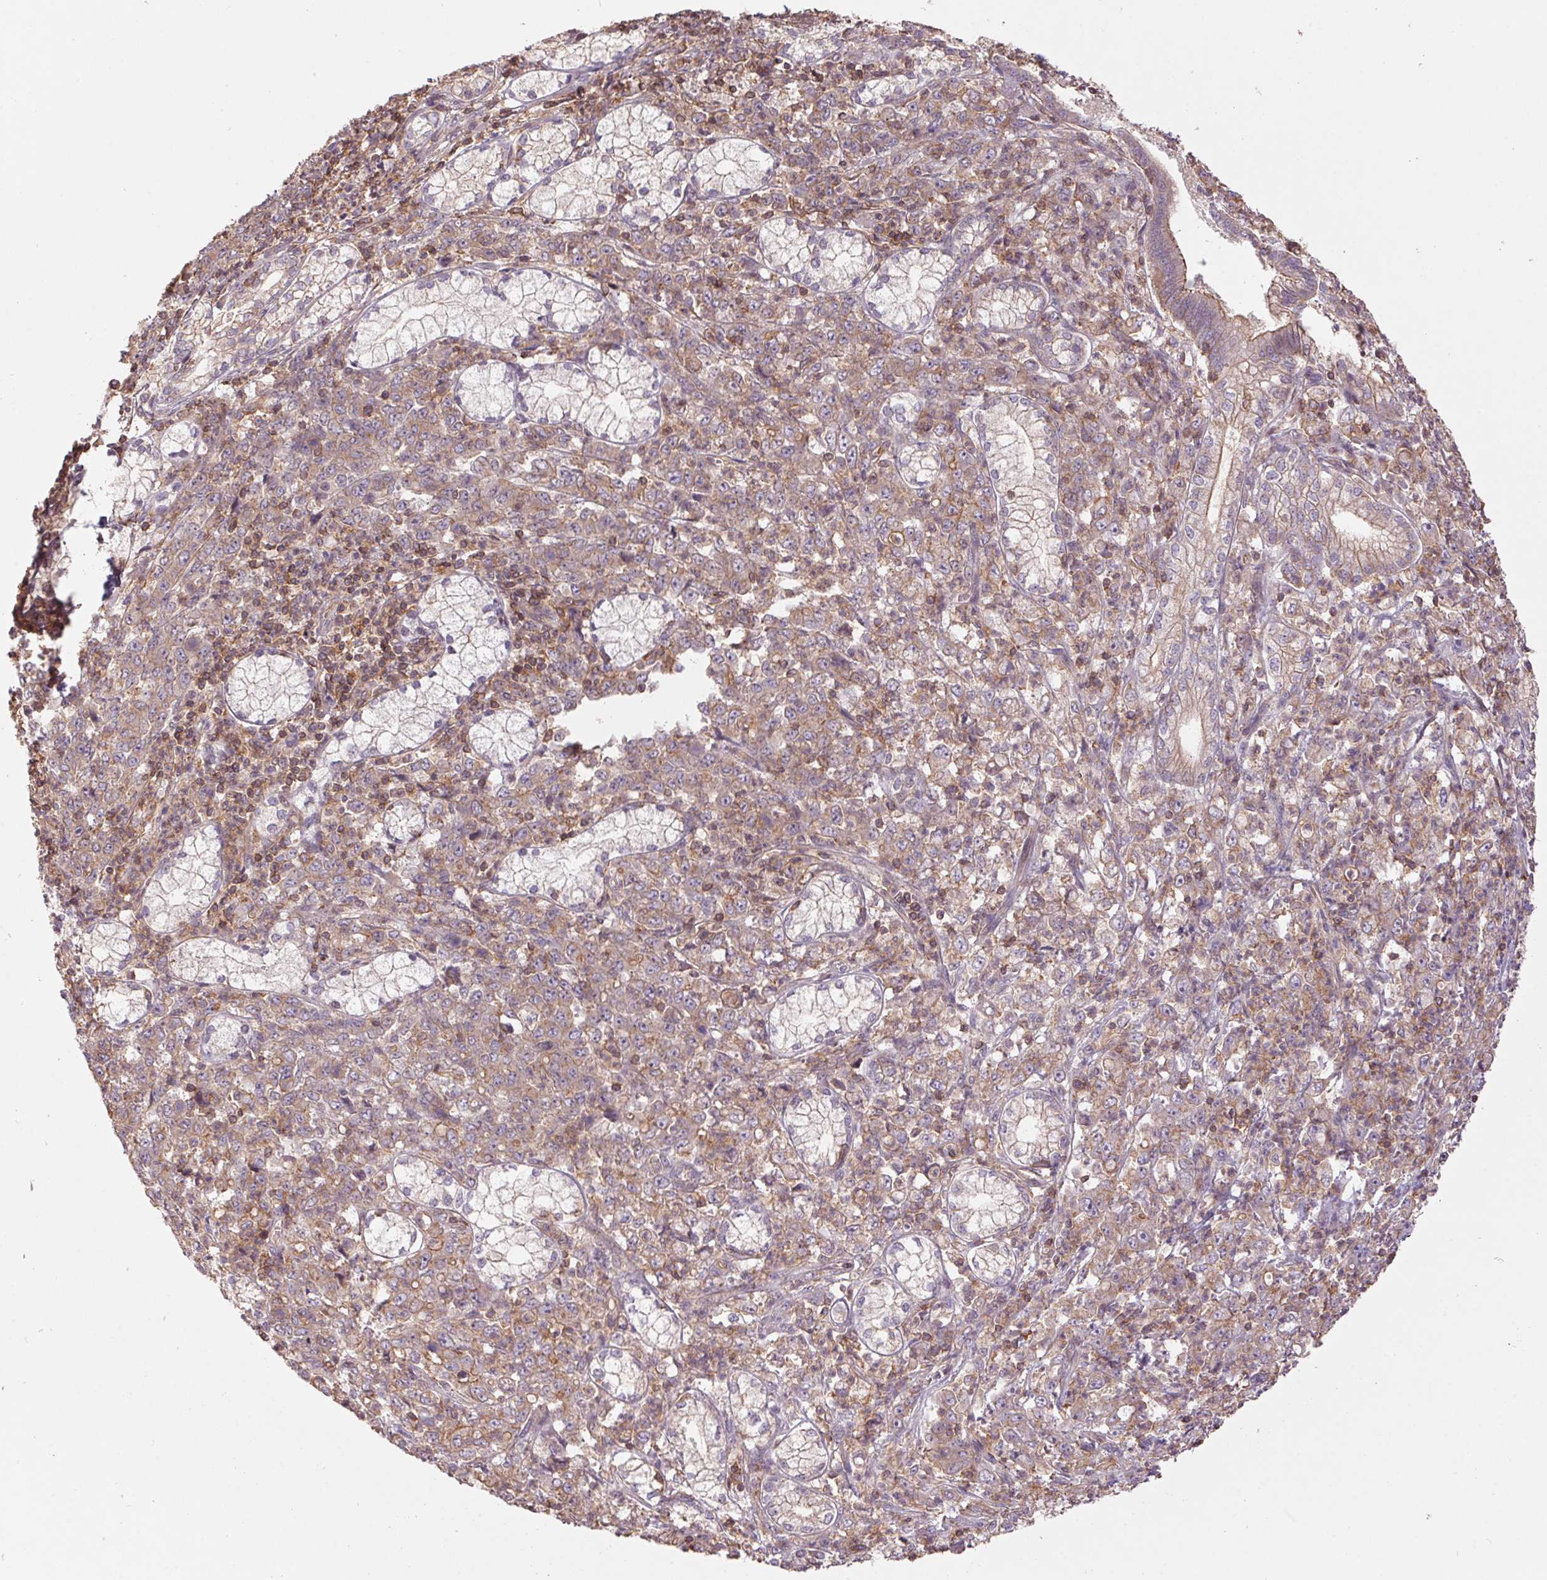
{"staining": {"intensity": "weak", "quantity": ">75%", "location": "cytoplasmic/membranous"}, "tissue": "stomach cancer", "cell_type": "Tumor cells", "image_type": "cancer", "snomed": [{"axis": "morphology", "description": "Adenocarcinoma, NOS"}, {"axis": "topography", "description": "Stomach, lower"}], "caption": "The histopathology image demonstrates staining of adenocarcinoma (stomach), revealing weak cytoplasmic/membranous protein expression (brown color) within tumor cells. The staining was performed using DAB (3,3'-diaminobenzidine), with brown indicating positive protein expression. Nuclei are stained blue with hematoxylin.", "gene": "TUBA3D", "patient": {"sex": "female", "age": 71}}